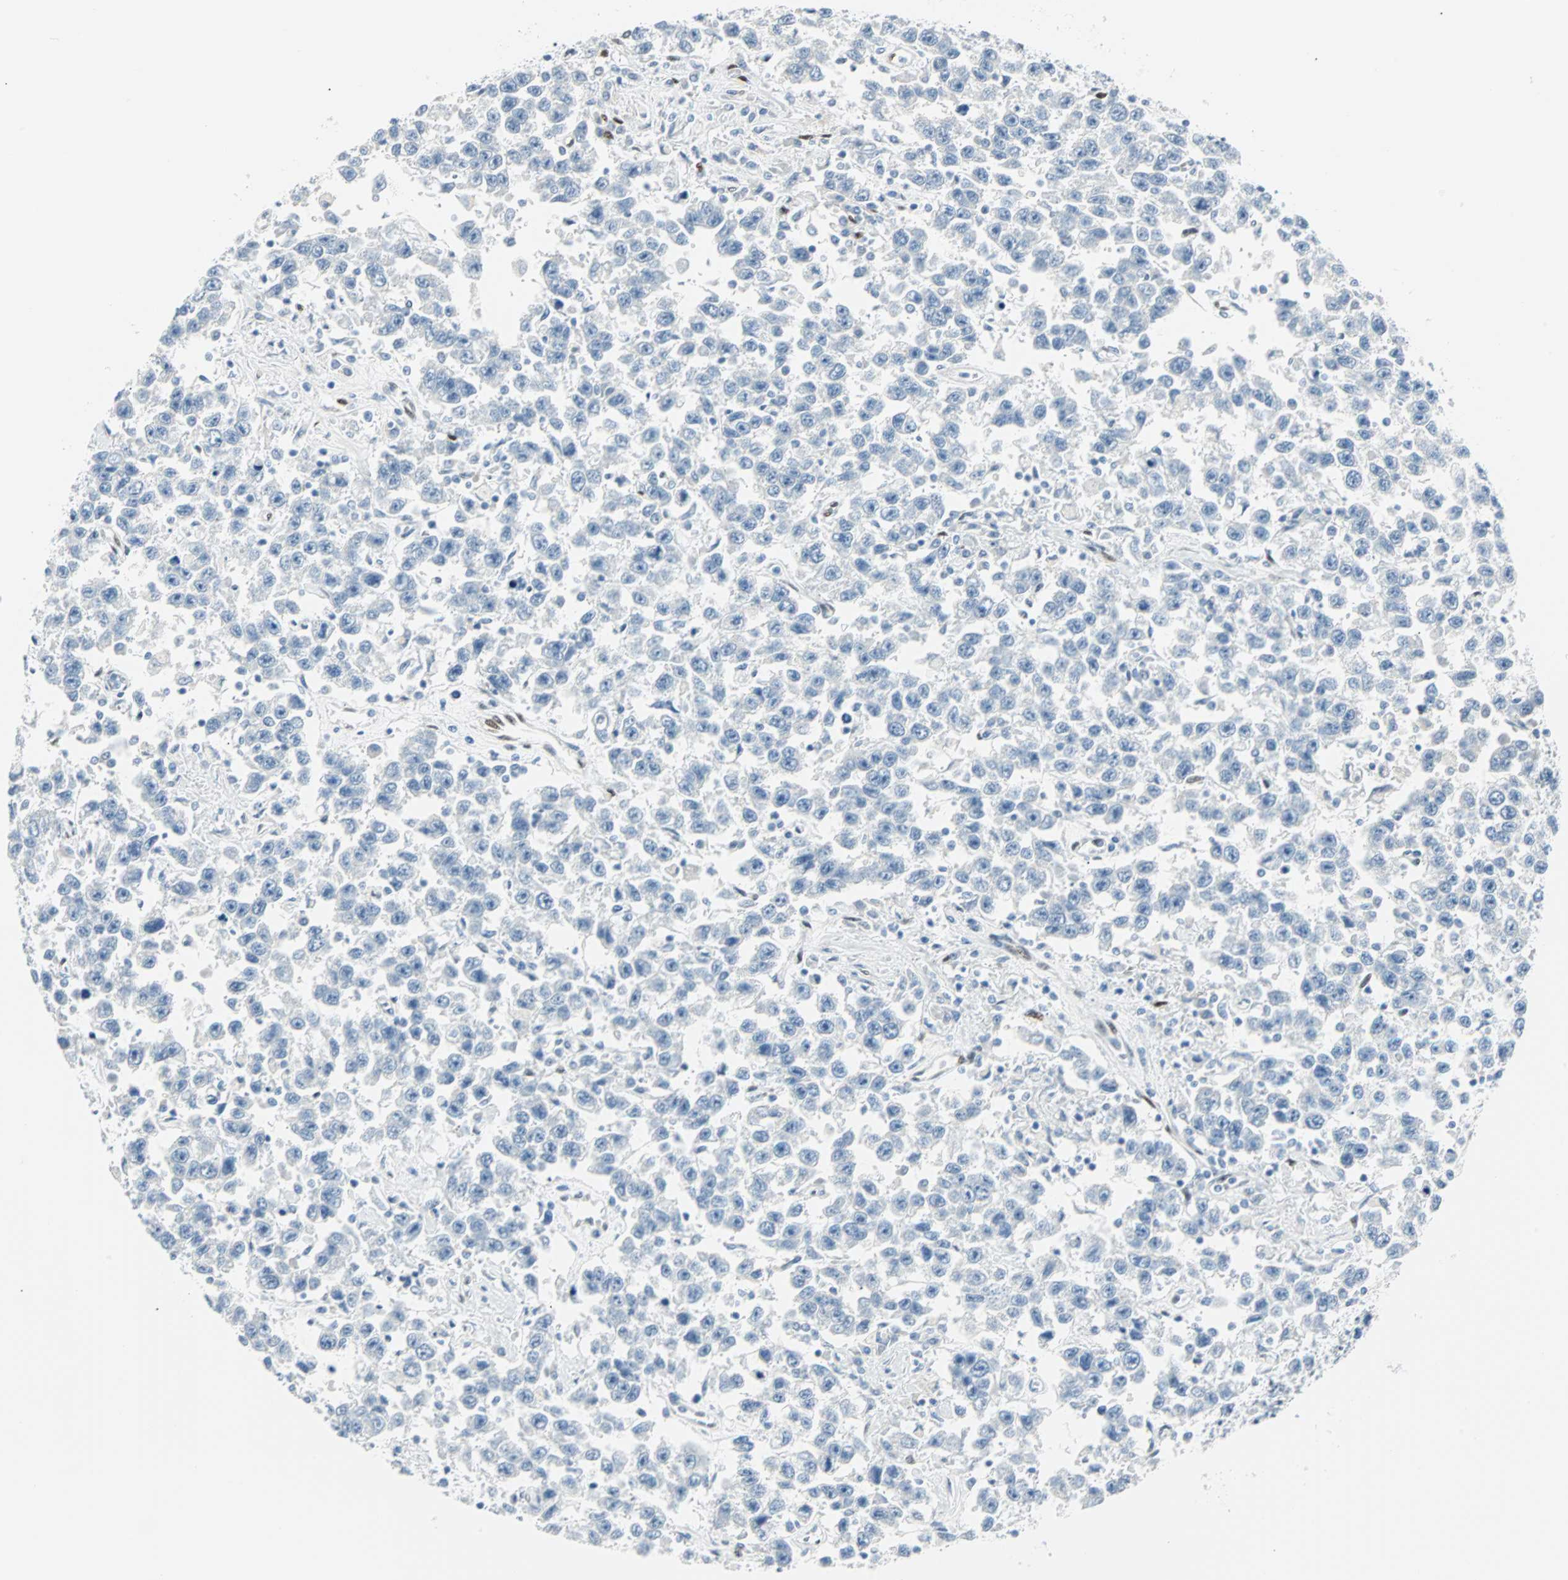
{"staining": {"intensity": "negative", "quantity": "none", "location": "none"}, "tissue": "testis cancer", "cell_type": "Tumor cells", "image_type": "cancer", "snomed": [{"axis": "morphology", "description": "Seminoma, NOS"}, {"axis": "topography", "description": "Testis"}], "caption": "Immunohistochemistry (IHC) photomicrograph of neoplastic tissue: human testis seminoma stained with DAB reveals no significant protein staining in tumor cells.", "gene": "IL33", "patient": {"sex": "male", "age": 41}}